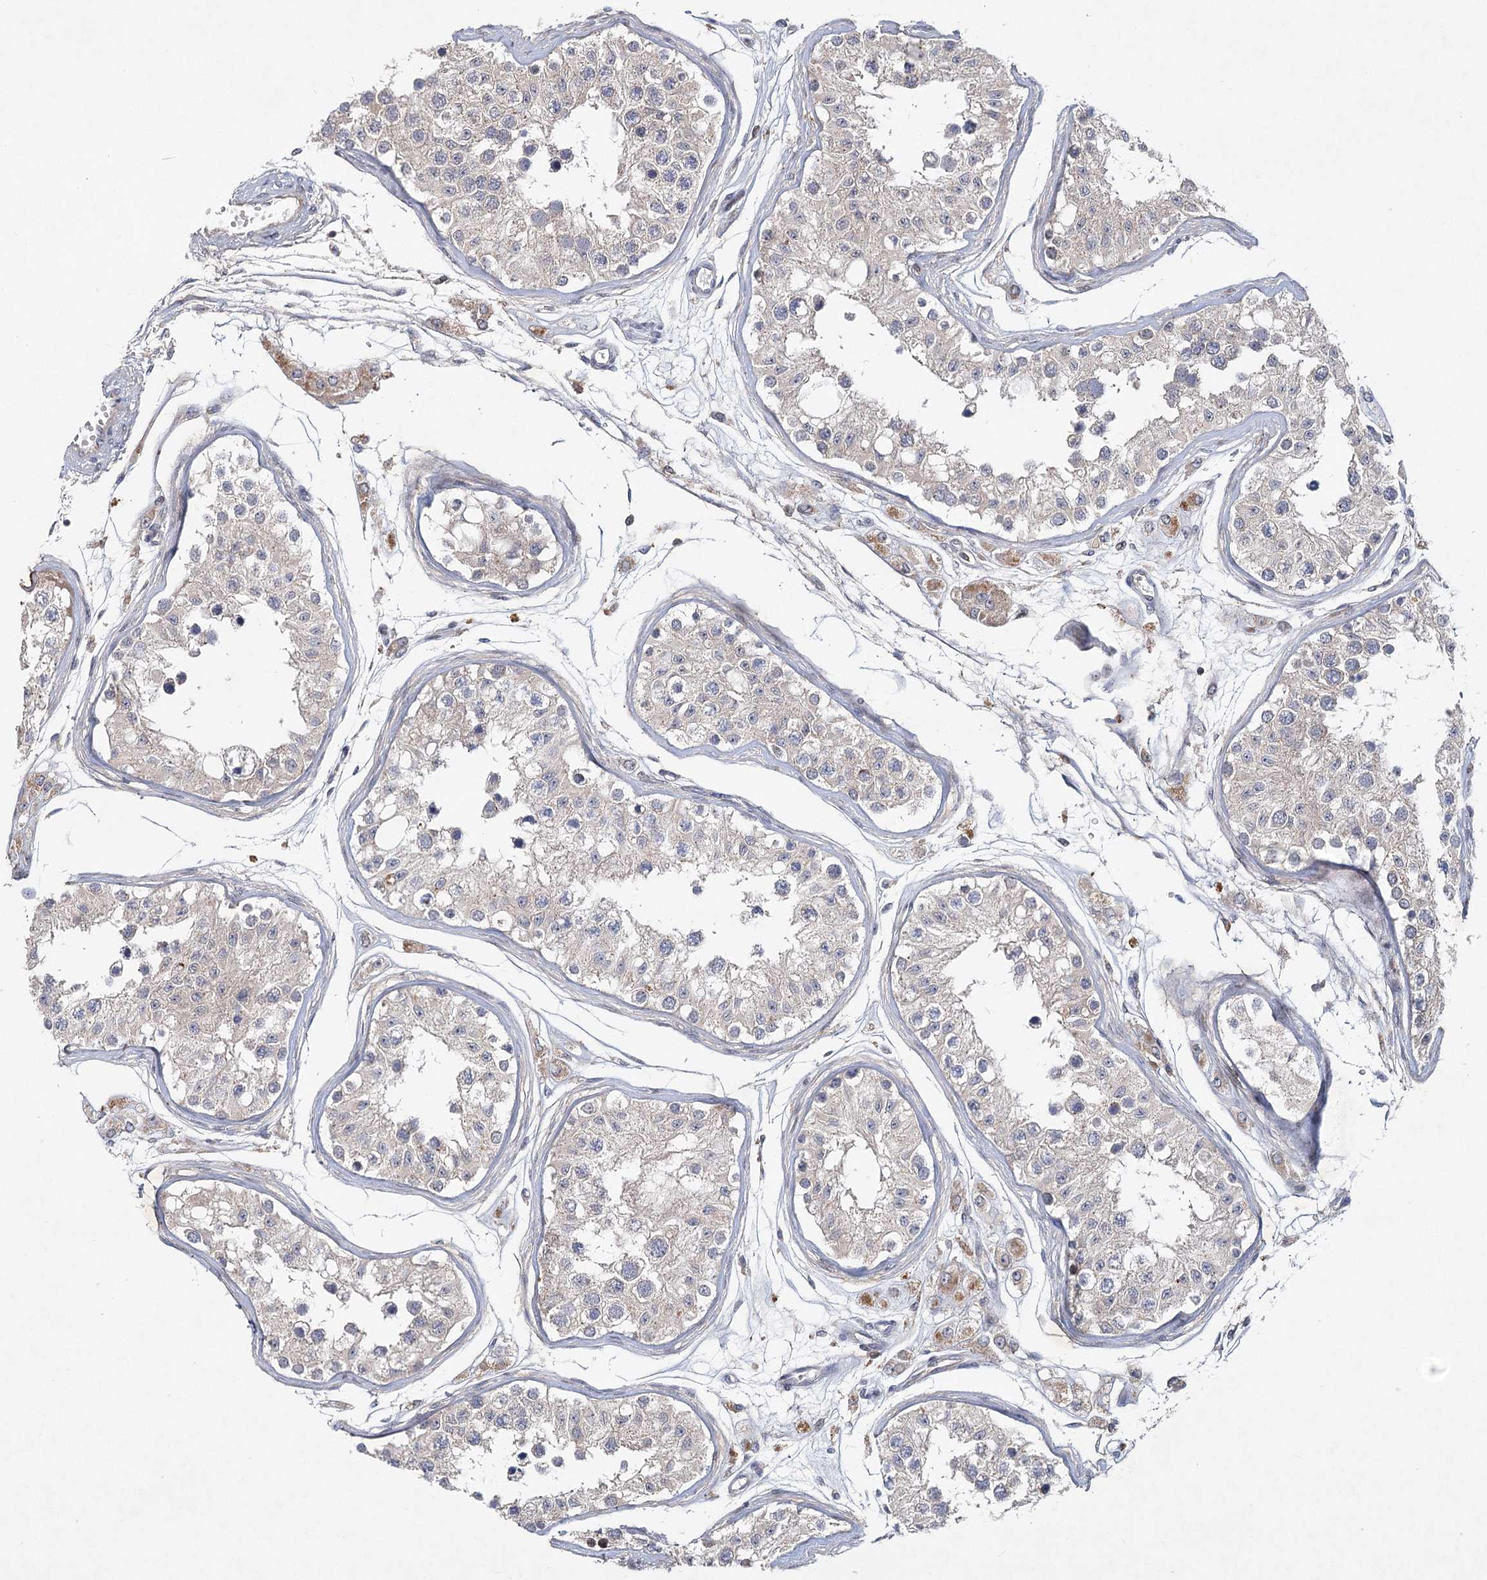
{"staining": {"intensity": "weak", "quantity": "<25%", "location": "cytoplasmic/membranous"}, "tissue": "testis", "cell_type": "Cells in seminiferous ducts", "image_type": "normal", "snomed": [{"axis": "morphology", "description": "Normal tissue, NOS"}, {"axis": "morphology", "description": "Adenocarcinoma, metastatic, NOS"}, {"axis": "topography", "description": "Testis"}], "caption": "Immunohistochemistry (IHC) histopathology image of unremarkable testis stained for a protein (brown), which exhibits no positivity in cells in seminiferous ducts.", "gene": "MAP3K13", "patient": {"sex": "male", "age": 26}}